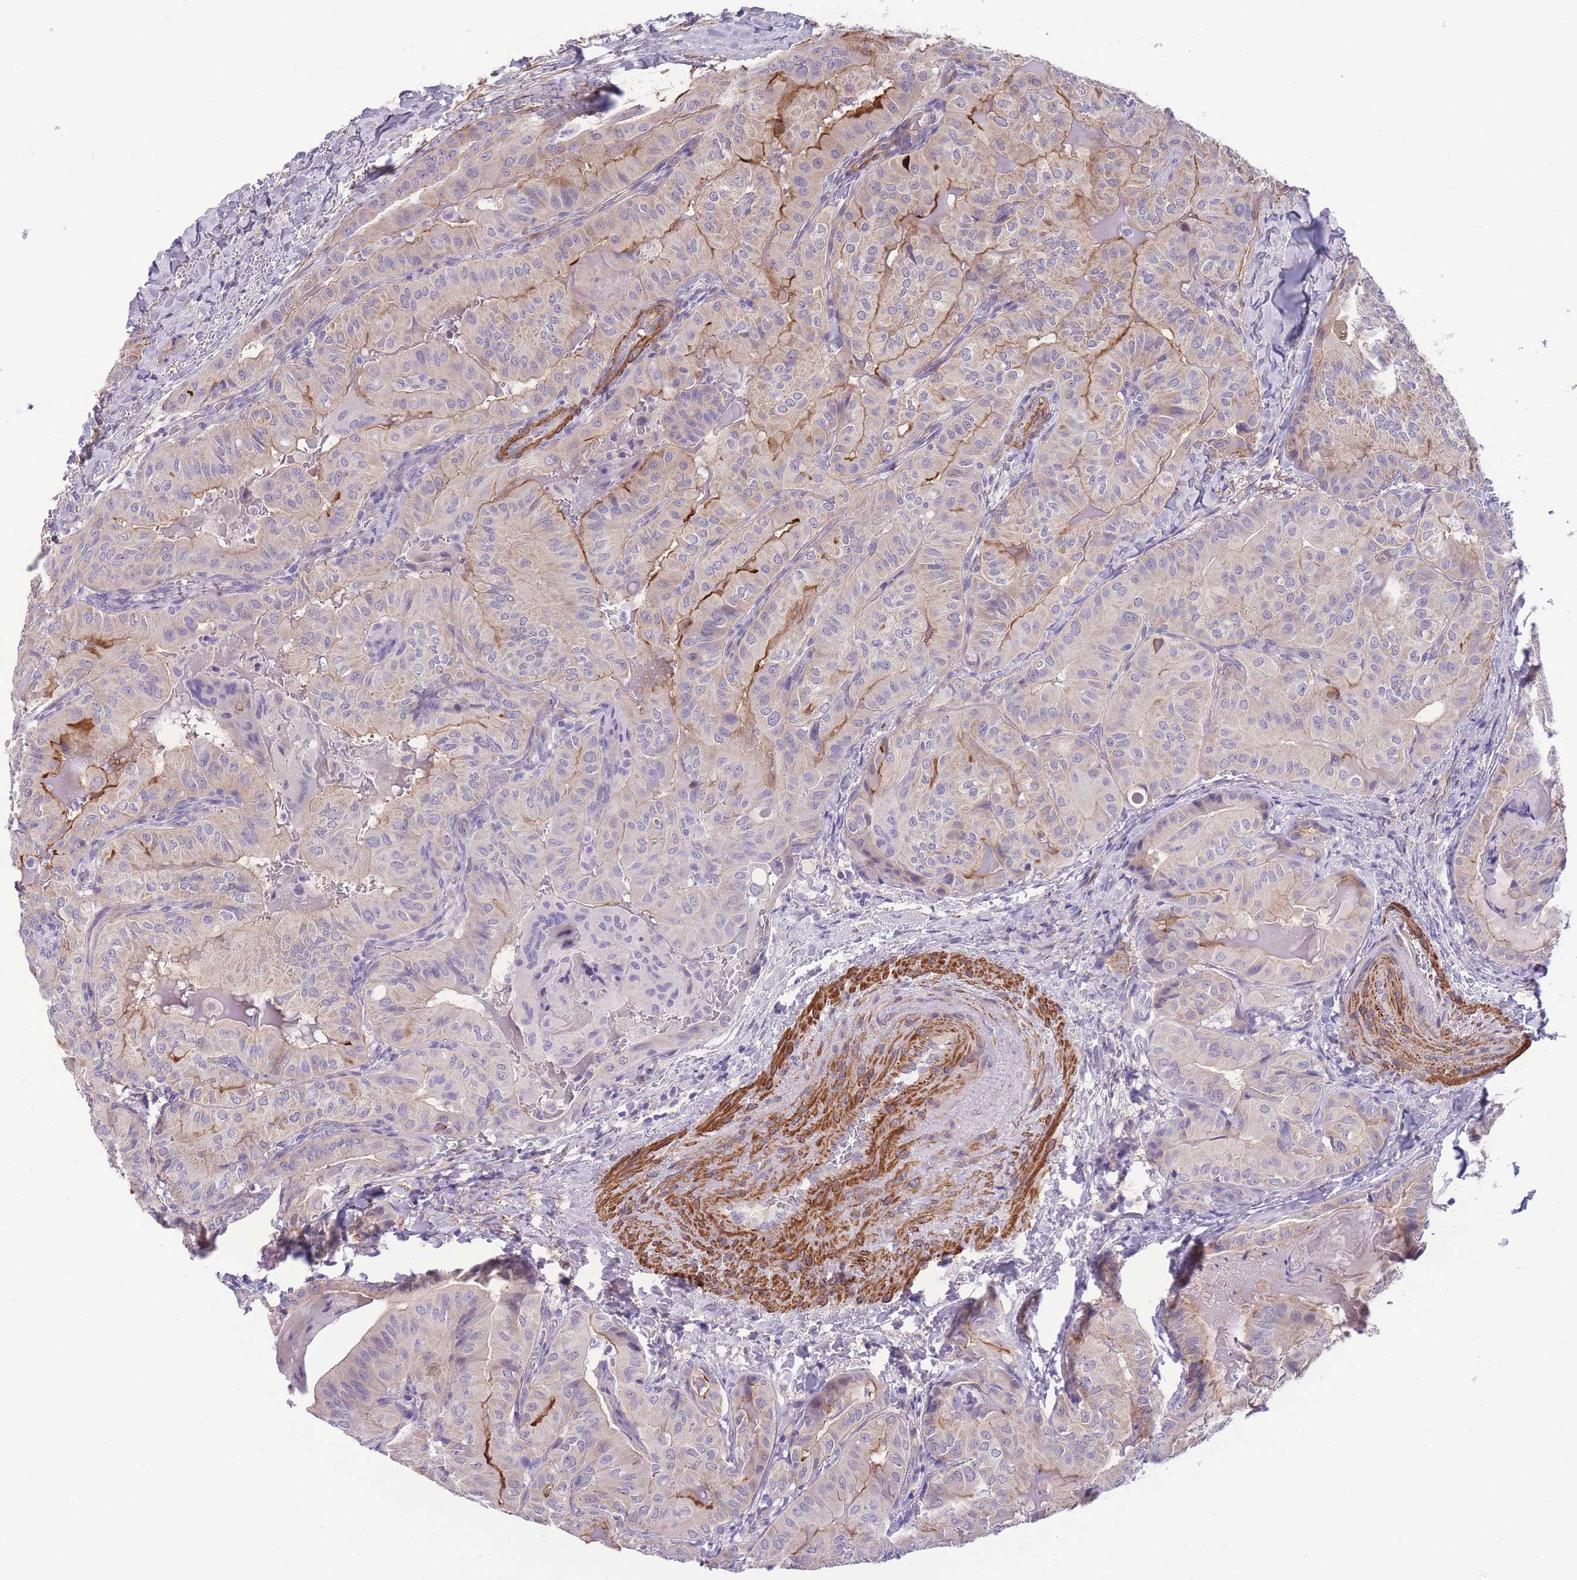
{"staining": {"intensity": "moderate", "quantity": "<25%", "location": "cytoplasmic/membranous"}, "tissue": "thyroid cancer", "cell_type": "Tumor cells", "image_type": "cancer", "snomed": [{"axis": "morphology", "description": "Papillary adenocarcinoma, NOS"}, {"axis": "topography", "description": "Thyroid gland"}], "caption": "This is a histology image of immunohistochemistry staining of thyroid cancer (papillary adenocarcinoma), which shows moderate positivity in the cytoplasmic/membranous of tumor cells.", "gene": "FAM124A", "patient": {"sex": "female", "age": 68}}